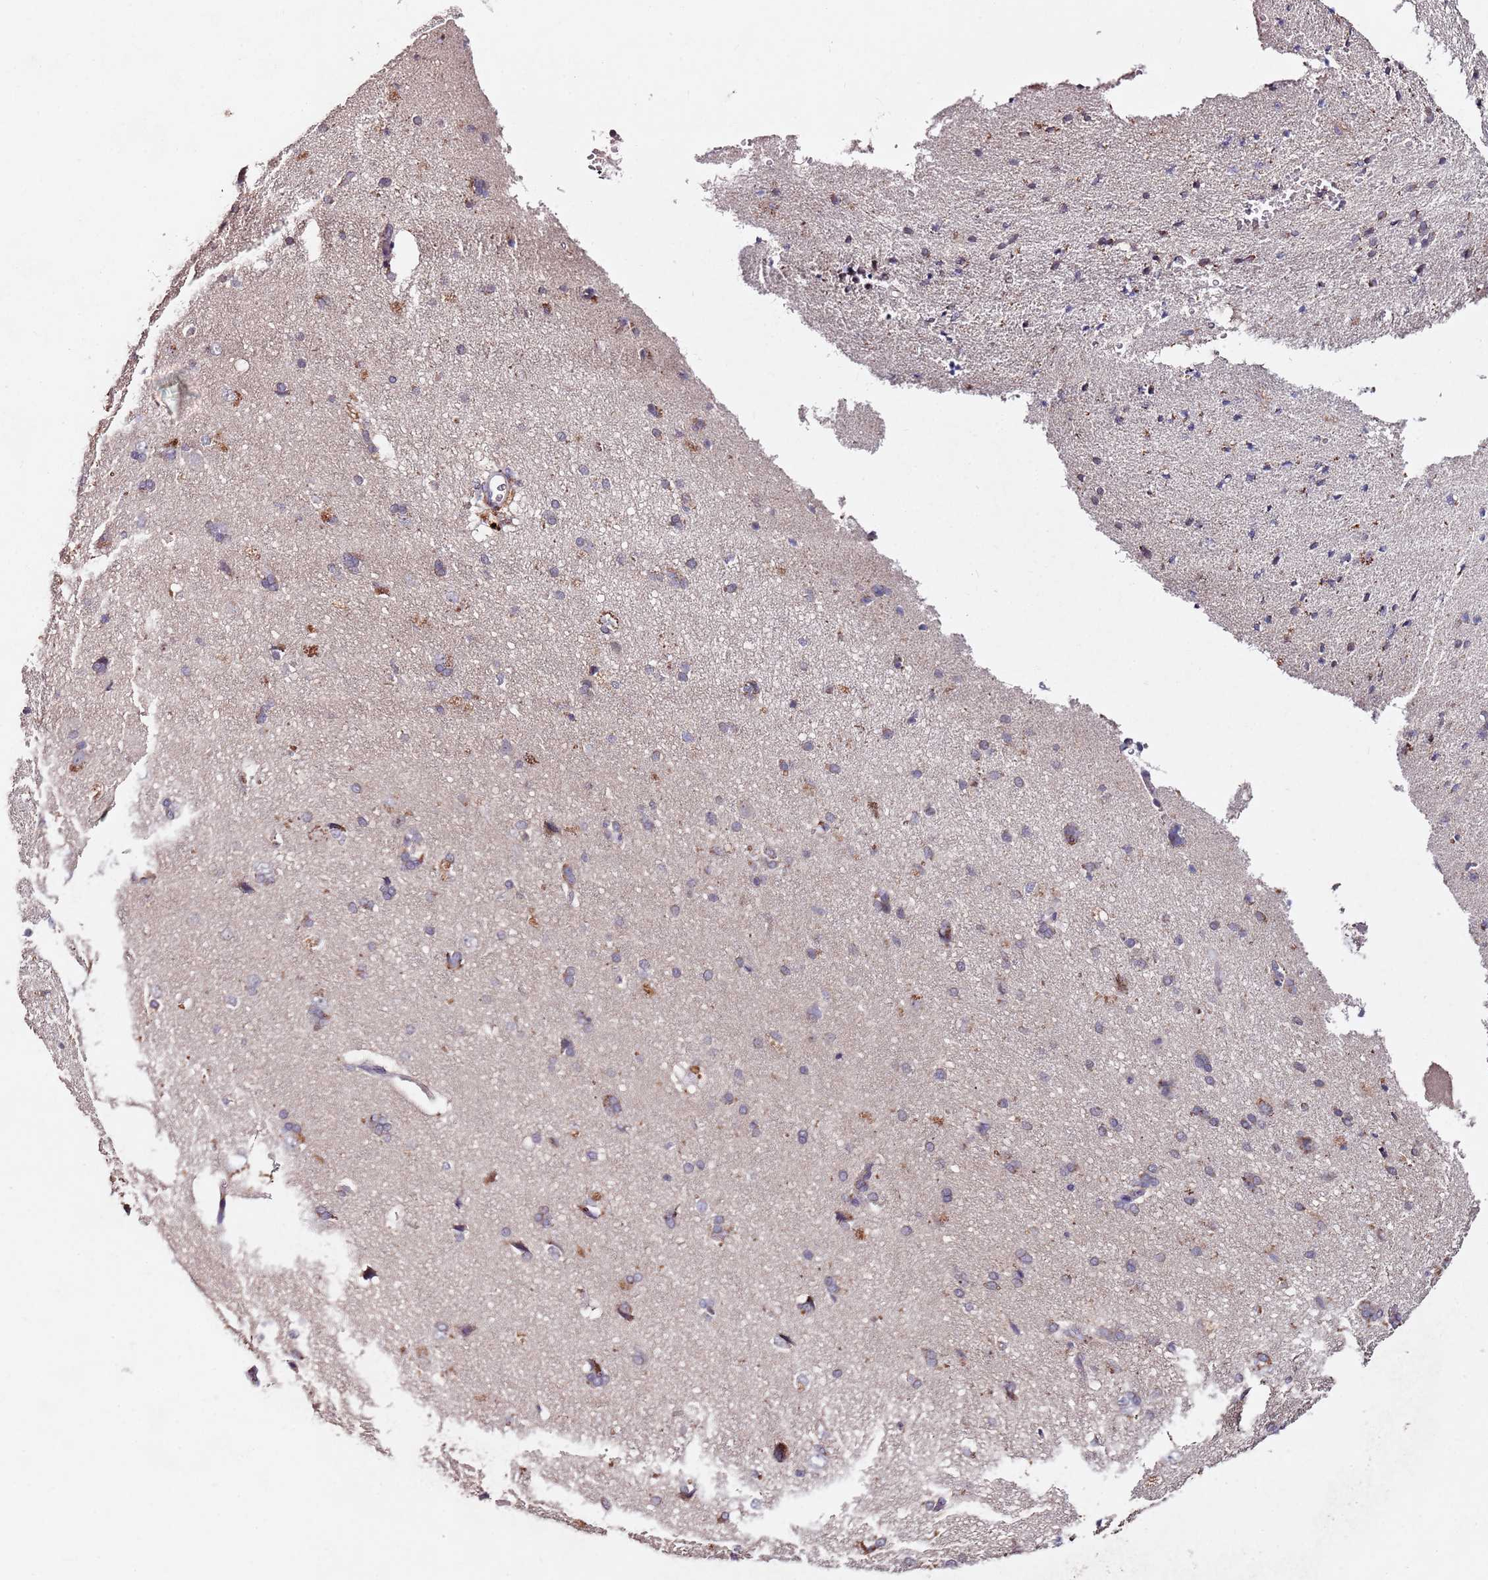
{"staining": {"intensity": "weak", "quantity": ">75%", "location": "cytoplasmic/membranous"}, "tissue": "cerebral cortex", "cell_type": "Endothelial cells", "image_type": "normal", "snomed": [{"axis": "morphology", "description": "Normal tissue, NOS"}, {"axis": "topography", "description": "Cerebral cortex"}], "caption": "The micrograph exhibits a brown stain indicating the presence of a protein in the cytoplasmic/membranous of endothelial cells in cerebral cortex. (DAB IHC with brightfield microscopy, high magnification).", "gene": "NRDE2", "patient": {"sex": "male", "age": 62}}